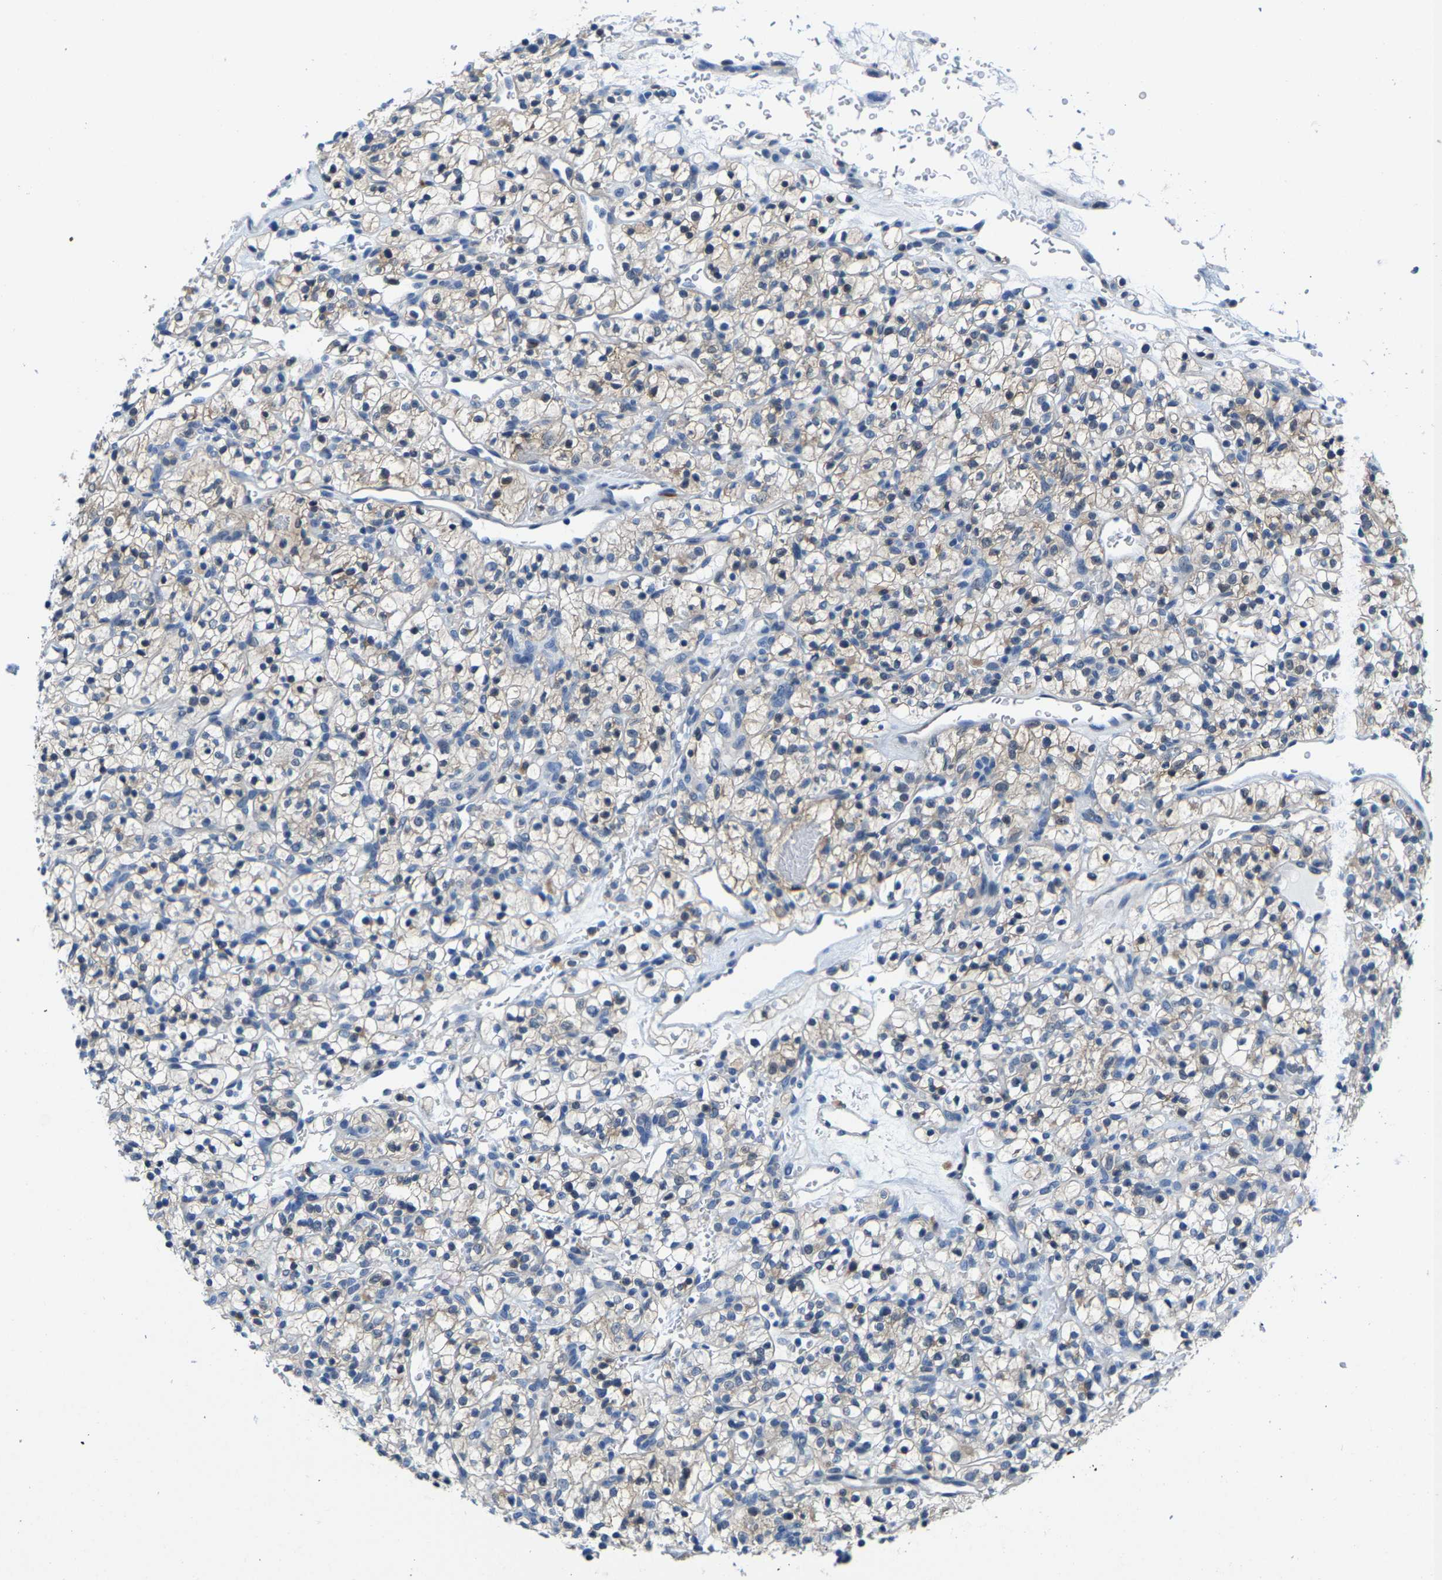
{"staining": {"intensity": "weak", "quantity": "<25%", "location": "cytoplasmic/membranous"}, "tissue": "renal cancer", "cell_type": "Tumor cells", "image_type": "cancer", "snomed": [{"axis": "morphology", "description": "Adenocarcinoma, NOS"}, {"axis": "topography", "description": "Kidney"}], "caption": "A photomicrograph of human renal cancer (adenocarcinoma) is negative for staining in tumor cells.", "gene": "SSH3", "patient": {"sex": "female", "age": 57}}